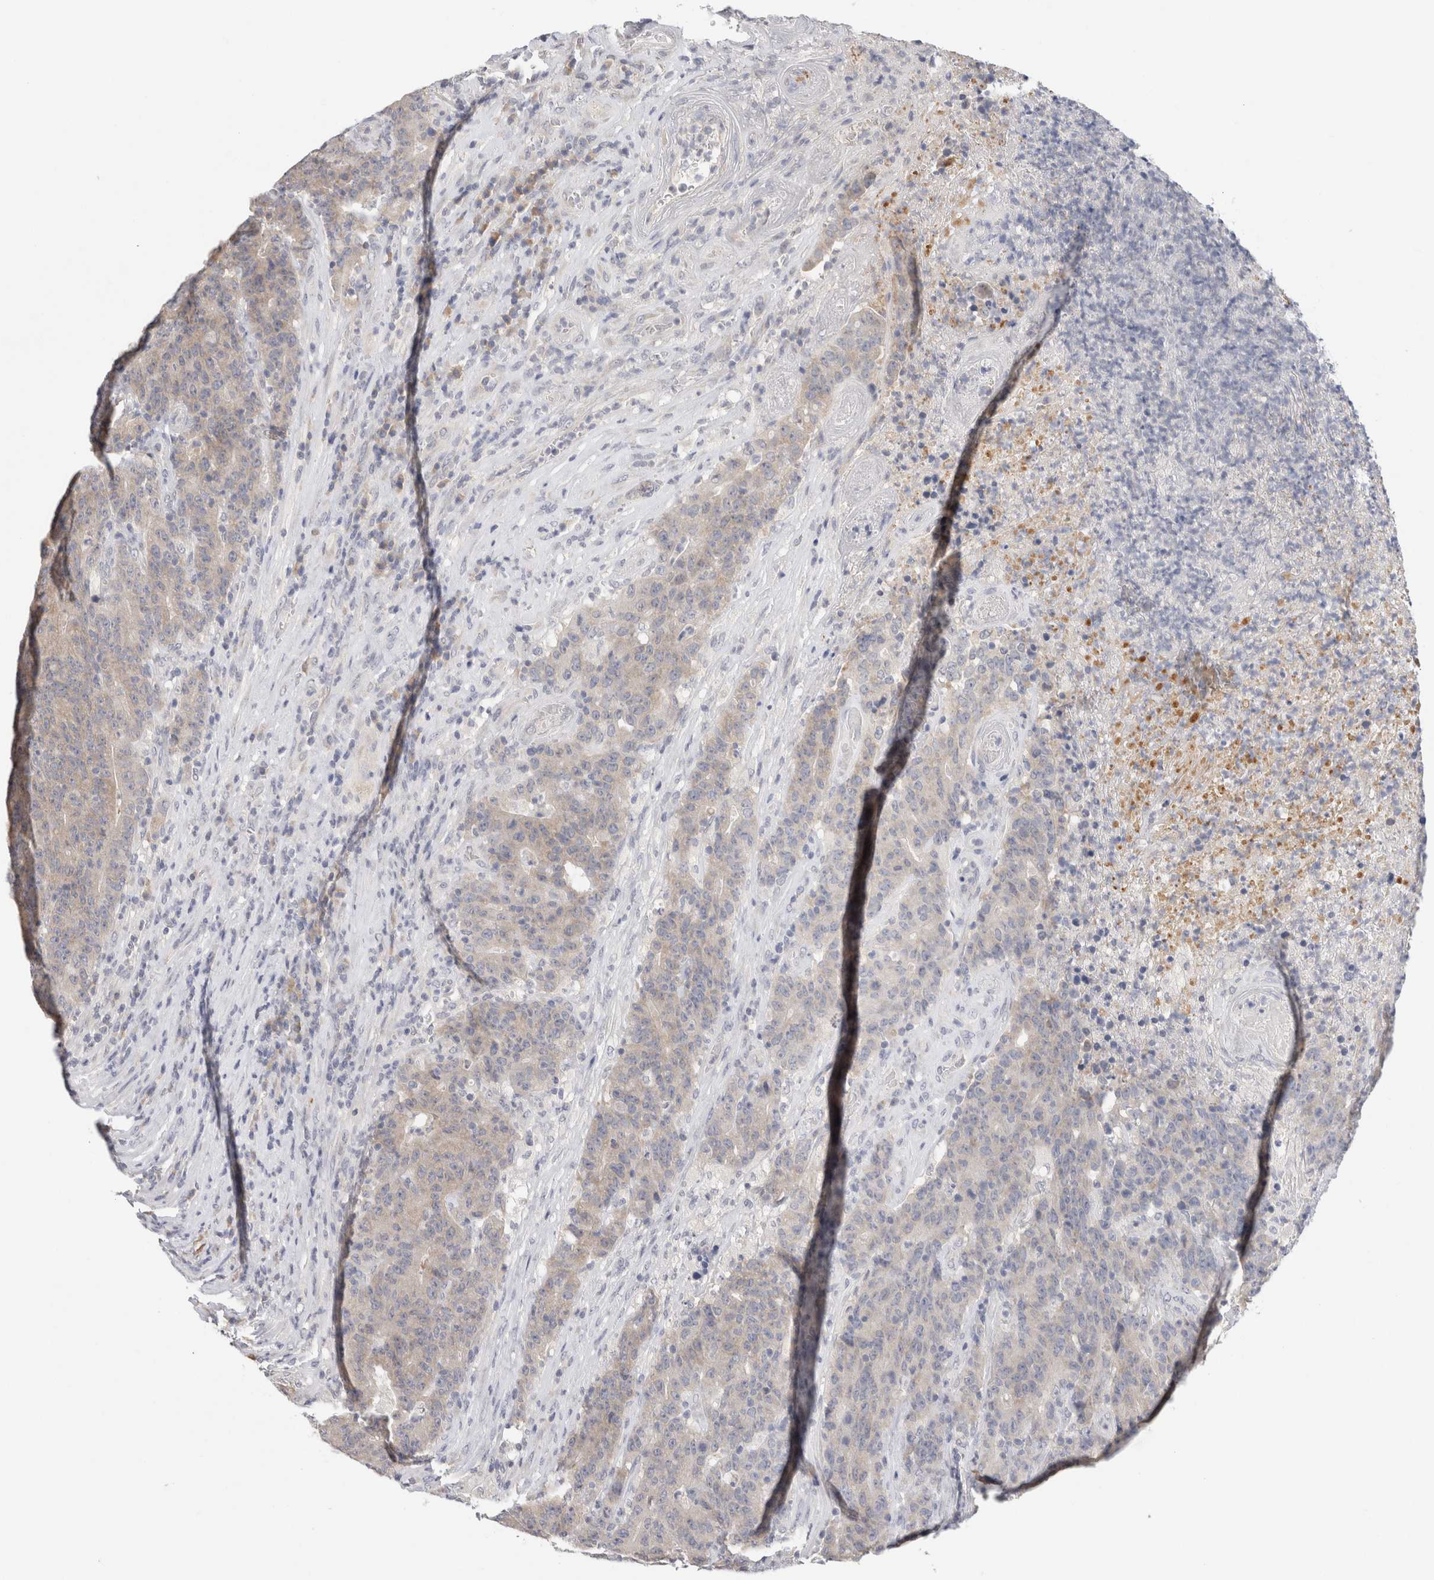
{"staining": {"intensity": "negative", "quantity": "none", "location": "none"}, "tissue": "colorectal cancer", "cell_type": "Tumor cells", "image_type": "cancer", "snomed": [{"axis": "morphology", "description": "Normal tissue, NOS"}, {"axis": "morphology", "description": "Adenocarcinoma, NOS"}, {"axis": "topography", "description": "Colon"}], "caption": "This histopathology image is of adenocarcinoma (colorectal) stained with immunohistochemistry to label a protein in brown with the nuclei are counter-stained blue. There is no positivity in tumor cells. (DAB IHC with hematoxylin counter stain).", "gene": "CHRM4", "patient": {"sex": "female", "age": 75}}